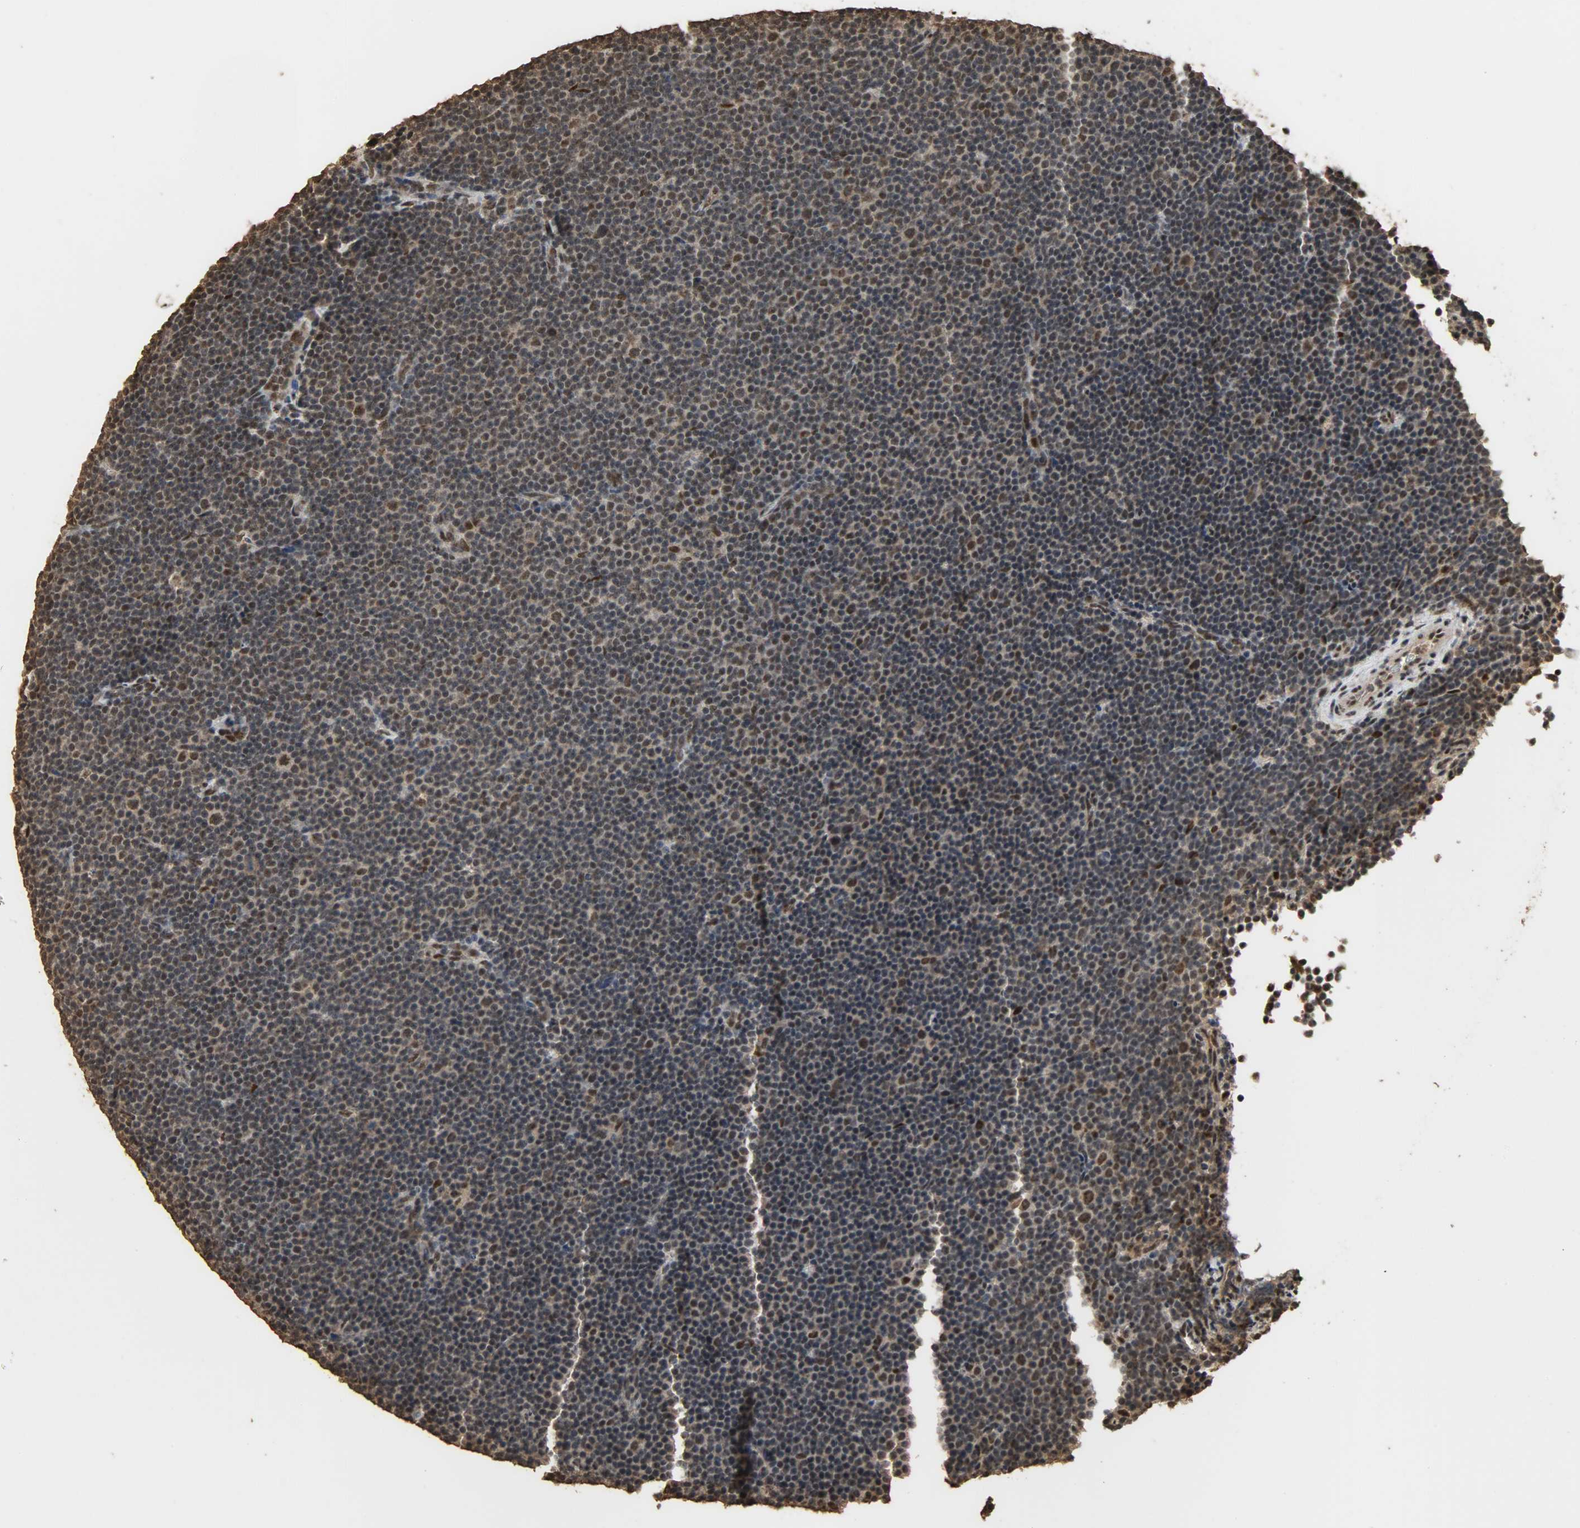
{"staining": {"intensity": "moderate", "quantity": "25%-75%", "location": "cytoplasmic/membranous,nuclear"}, "tissue": "lymphoma", "cell_type": "Tumor cells", "image_type": "cancer", "snomed": [{"axis": "morphology", "description": "Malignant lymphoma, non-Hodgkin's type, Low grade"}, {"axis": "topography", "description": "Lymph node"}], "caption": "Moderate cytoplasmic/membranous and nuclear protein staining is identified in about 25%-75% of tumor cells in lymphoma.", "gene": "CCNT2", "patient": {"sex": "female", "age": 67}}